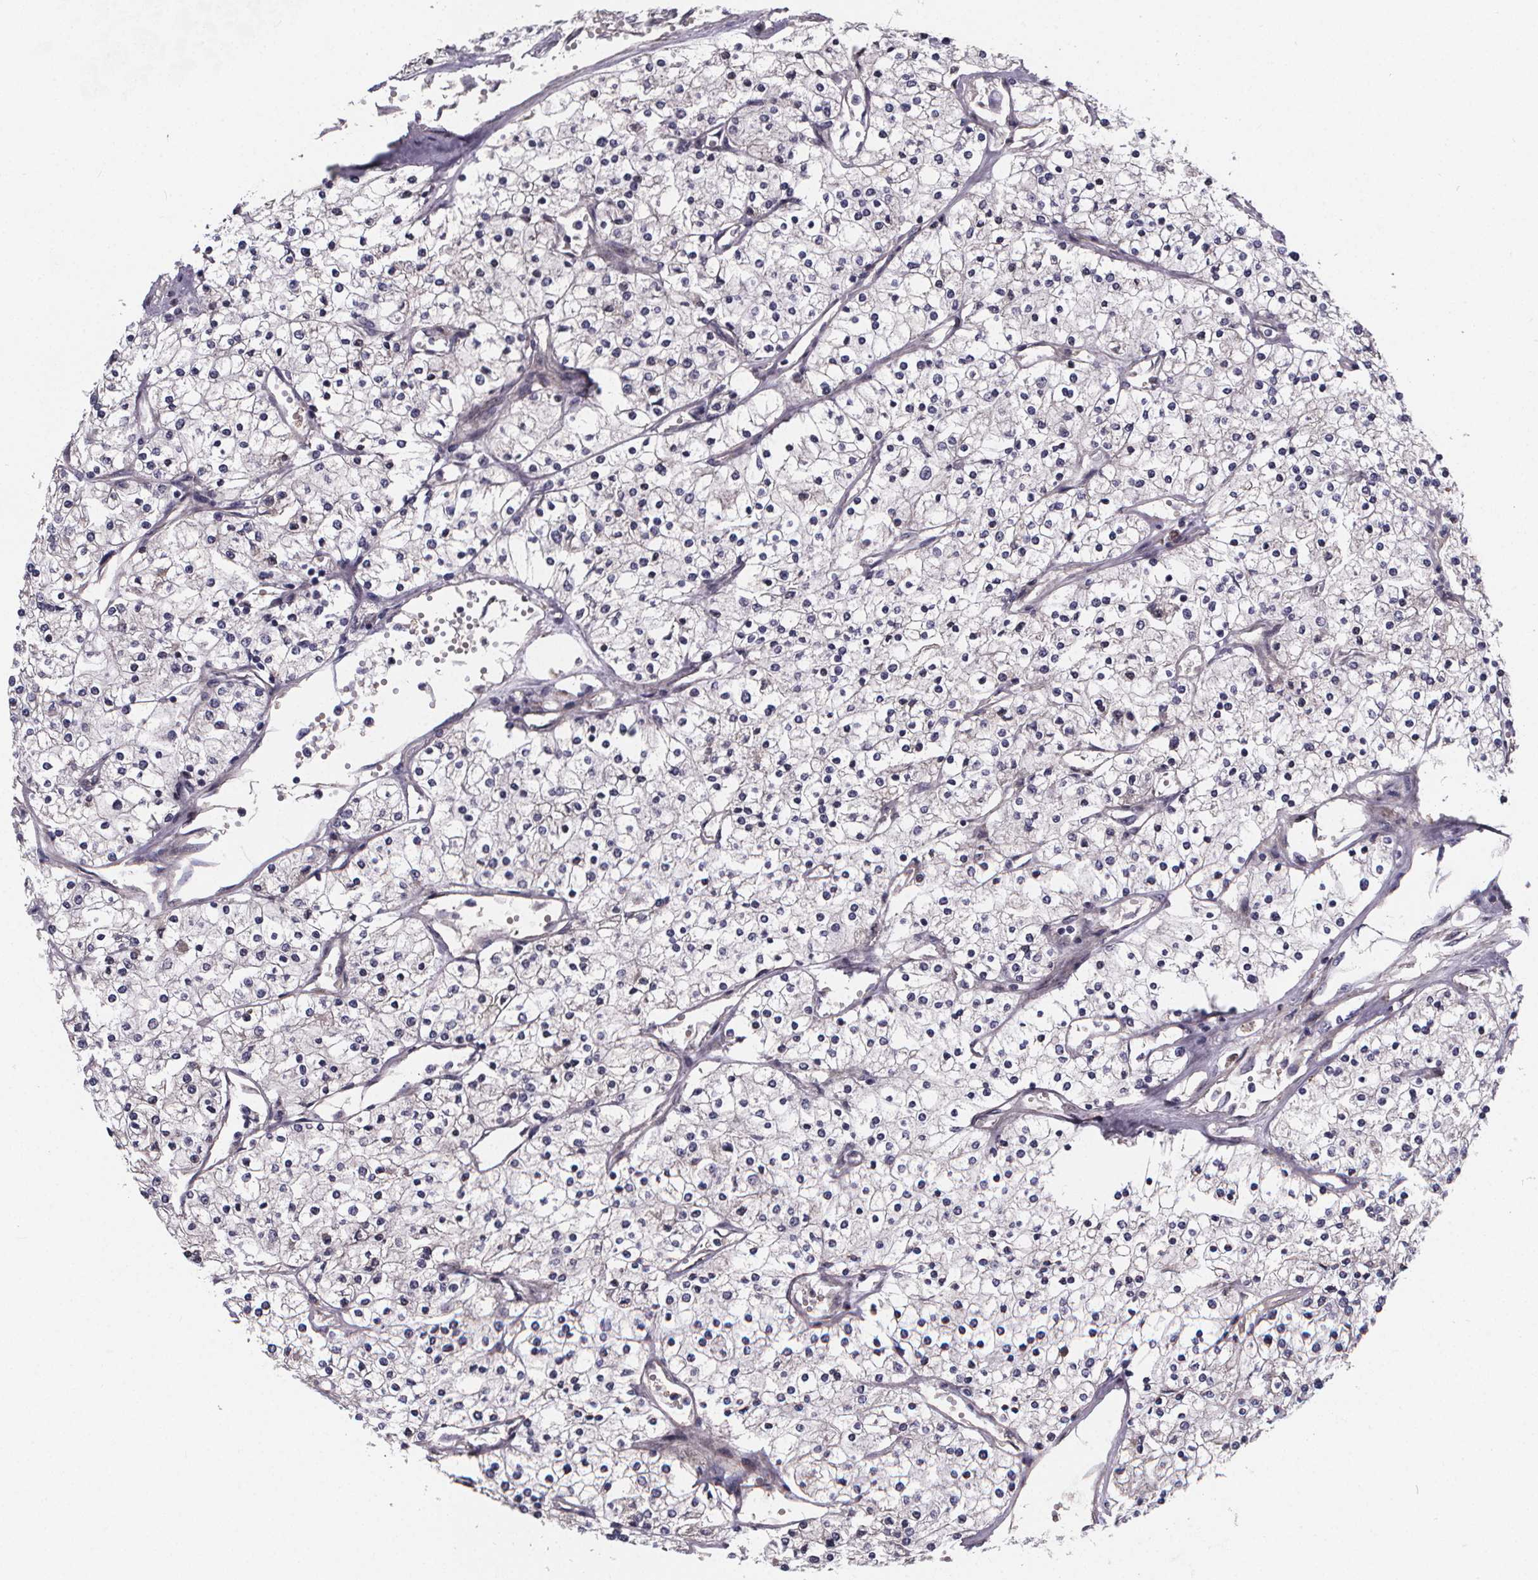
{"staining": {"intensity": "negative", "quantity": "none", "location": "none"}, "tissue": "renal cancer", "cell_type": "Tumor cells", "image_type": "cancer", "snomed": [{"axis": "morphology", "description": "Adenocarcinoma, NOS"}, {"axis": "topography", "description": "Kidney"}], "caption": "The micrograph reveals no significant positivity in tumor cells of renal cancer.", "gene": "AGT", "patient": {"sex": "male", "age": 80}}